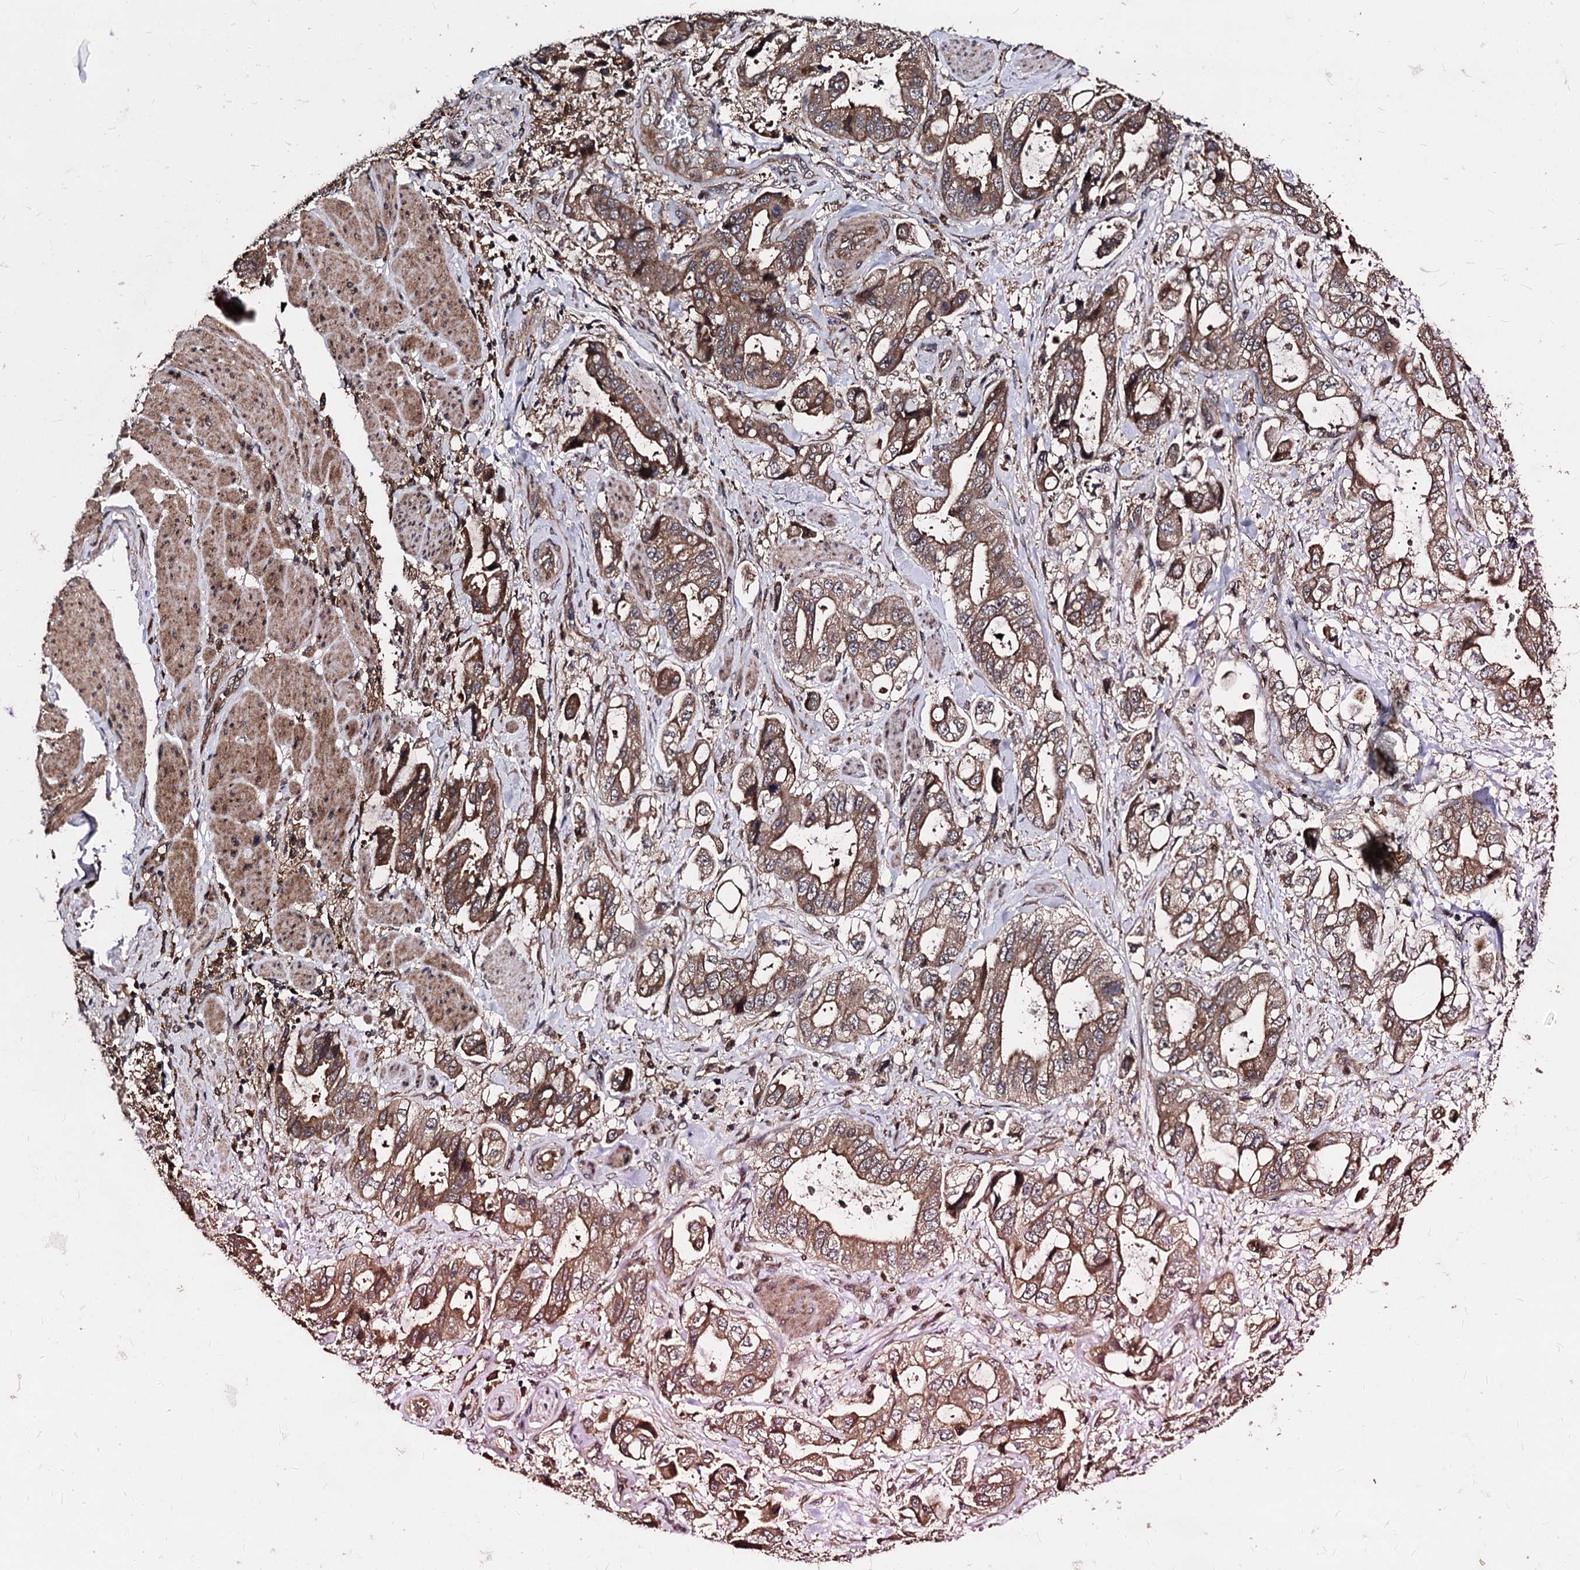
{"staining": {"intensity": "moderate", "quantity": ">75%", "location": "cytoplasmic/membranous"}, "tissue": "stomach cancer", "cell_type": "Tumor cells", "image_type": "cancer", "snomed": [{"axis": "morphology", "description": "Adenocarcinoma, NOS"}, {"axis": "topography", "description": "Stomach"}], "caption": "Protein analysis of adenocarcinoma (stomach) tissue exhibits moderate cytoplasmic/membranous expression in about >75% of tumor cells. Nuclei are stained in blue.", "gene": "BCL2L2", "patient": {"sex": "male", "age": 62}}